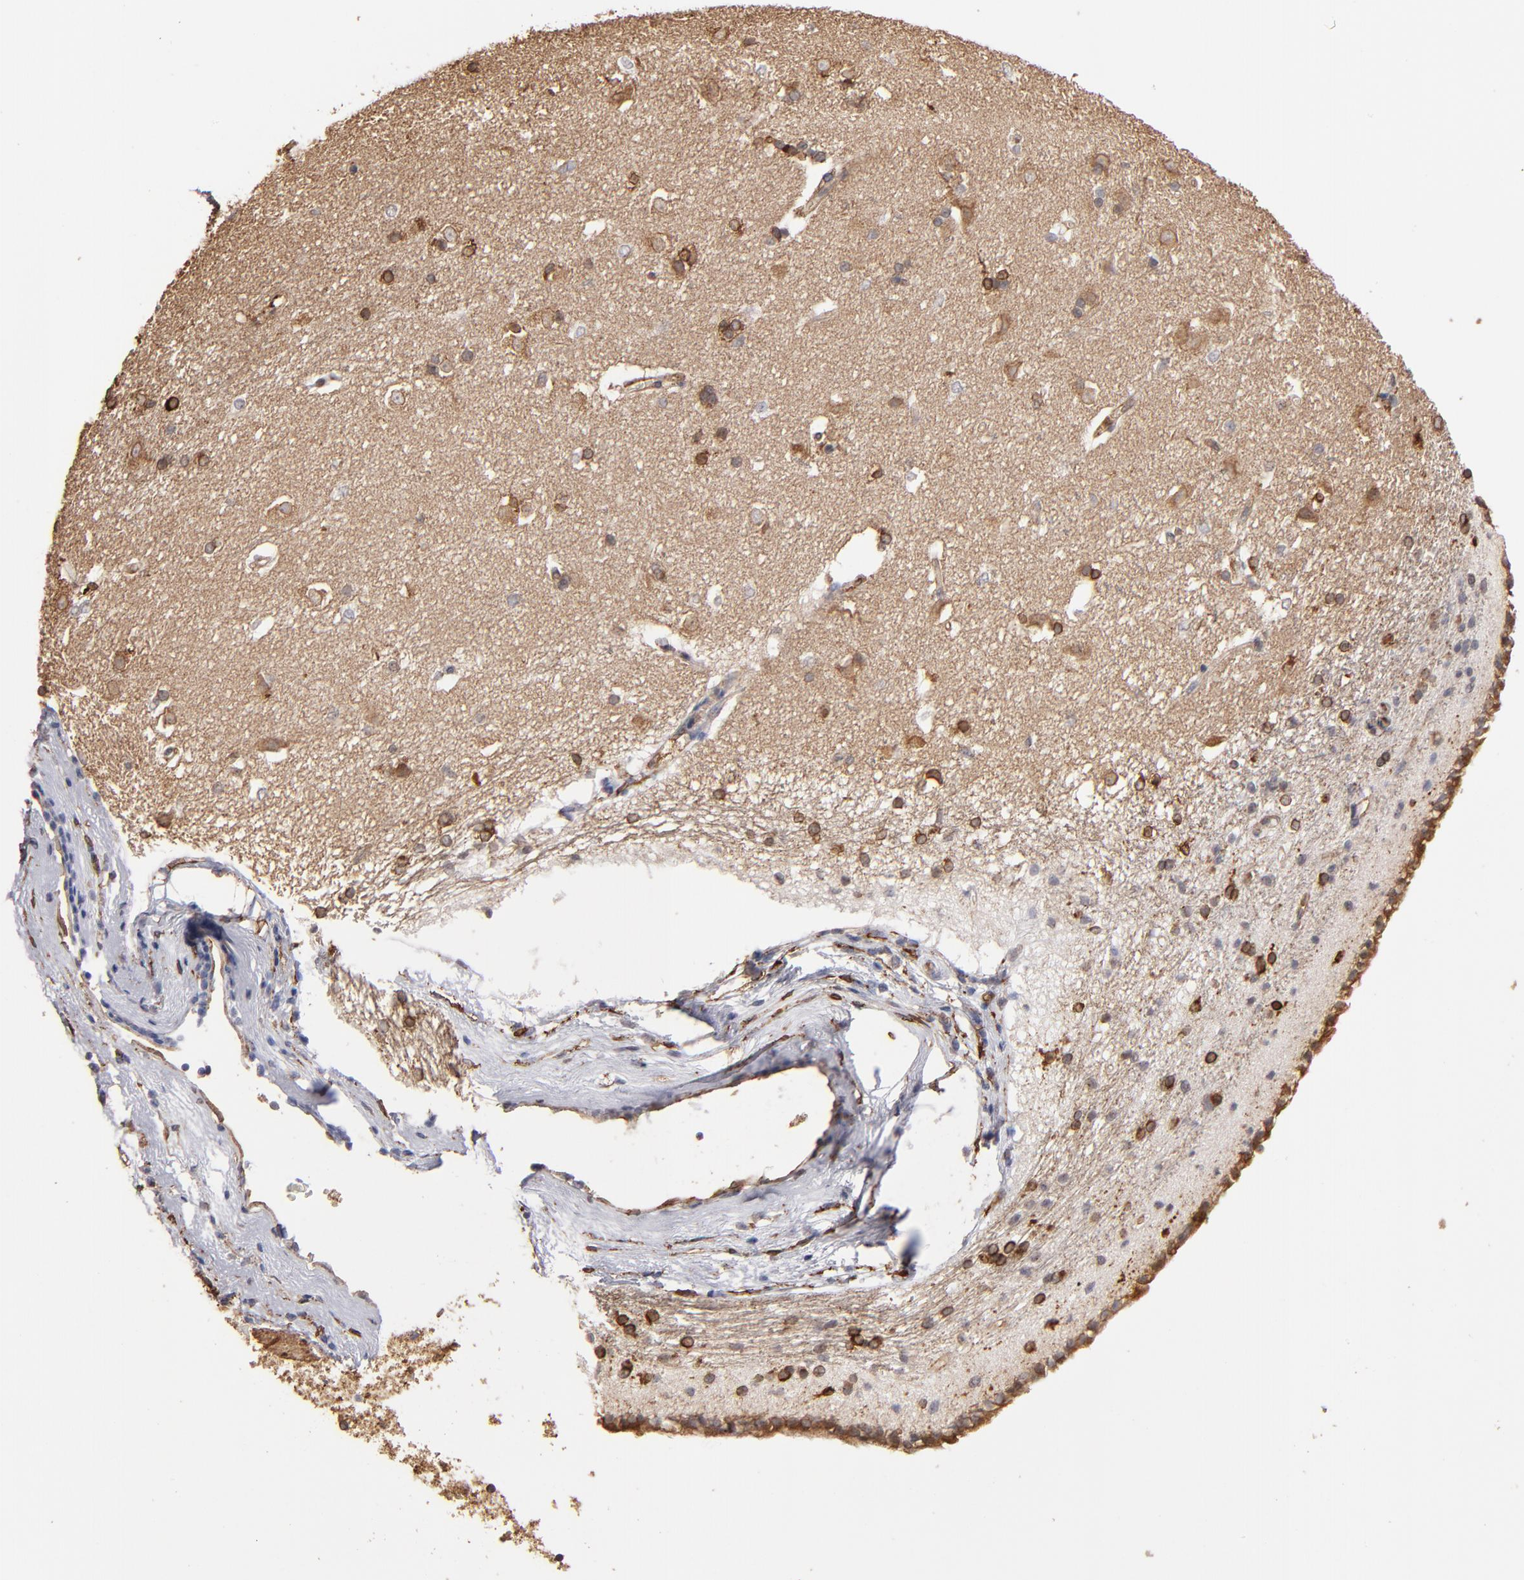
{"staining": {"intensity": "moderate", "quantity": ">75%", "location": "cytoplasmic/membranous"}, "tissue": "caudate", "cell_type": "Glial cells", "image_type": "normal", "snomed": [{"axis": "morphology", "description": "Normal tissue, NOS"}, {"axis": "topography", "description": "Lateral ventricle wall"}], "caption": "Moderate cytoplasmic/membranous expression for a protein is present in approximately >75% of glial cells of benign caudate using immunohistochemistry (IHC).", "gene": "PGRMC1", "patient": {"sex": "female", "age": 19}}